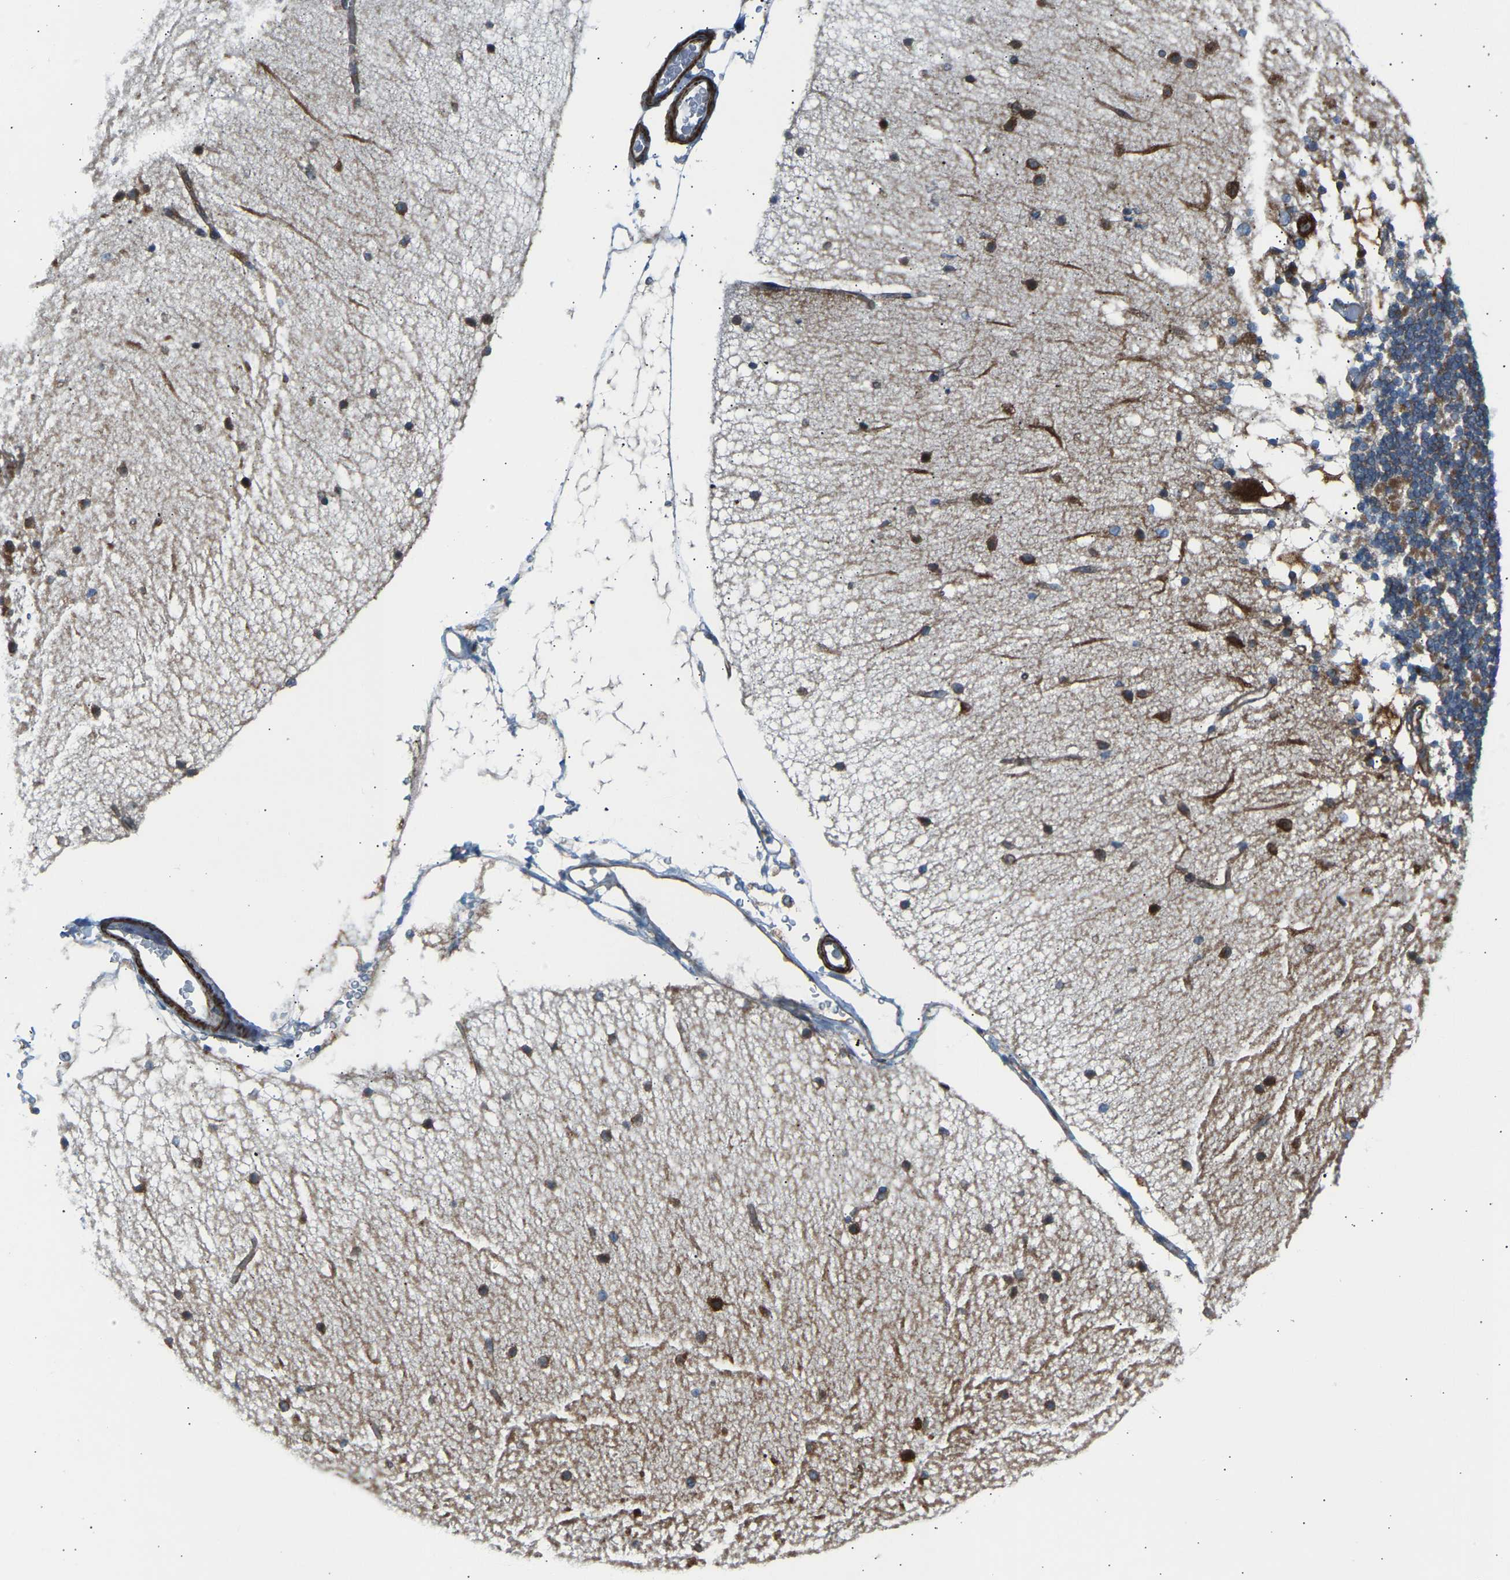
{"staining": {"intensity": "moderate", "quantity": ">75%", "location": "cytoplasmic/membranous"}, "tissue": "cerebellum", "cell_type": "Cells in granular layer", "image_type": "normal", "snomed": [{"axis": "morphology", "description": "Normal tissue, NOS"}, {"axis": "topography", "description": "Cerebellum"}], "caption": "Cerebellum was stained to show a protein in brown. There is medium levels of moderate cytoplasmic/membranous expression in about >75% of cells in granular layer. Immunohistochemistry (ihc) stains the protein of interest in brown and the nuclei are stained blue.", "gene": "VPS41", "patient": {"sex": "female", "age": 54}}